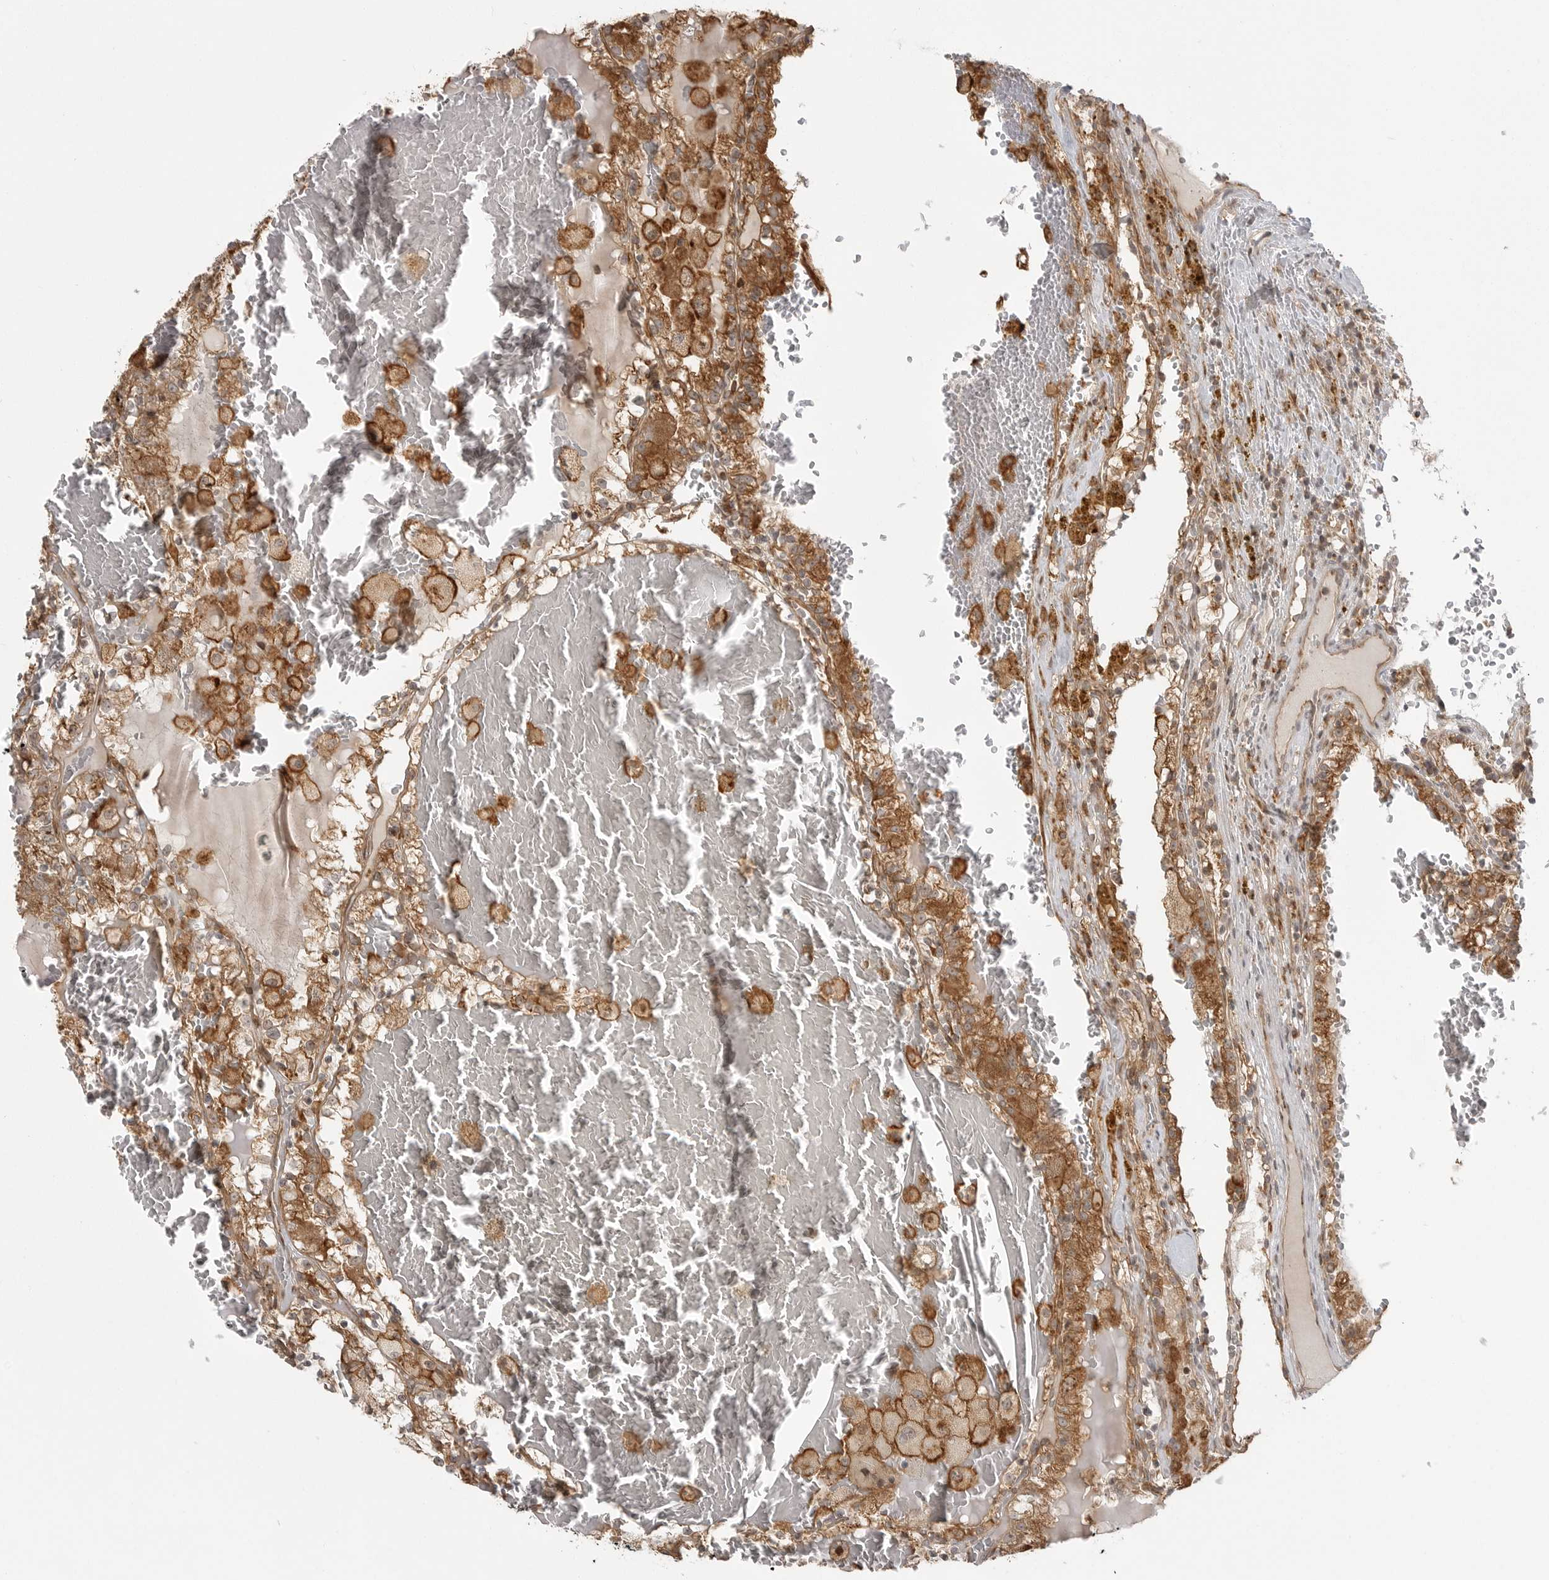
{"staining": {"intensity": "moderate", "quantity": ">75%", "location": "cytoplasmic/membranous"}, "tissue": "renal cancer", "cell_type": "Tumor cells", "image_type": "cancer", "snomed": [{"axis": "morphology", "description": "Adenocarcinoma, NOS"}, {"axis": "topography", "description": "Kidney"}], "caption": "A high-resolution histopathology image shows immunohistochemistry (IHC) staining of renal cancer, which shows moderate cytoplasmic/membranous expression in approximately >75% of tumor cells.", "gene": "FAT3", "patient": {"sex": "female", "age": 56}}